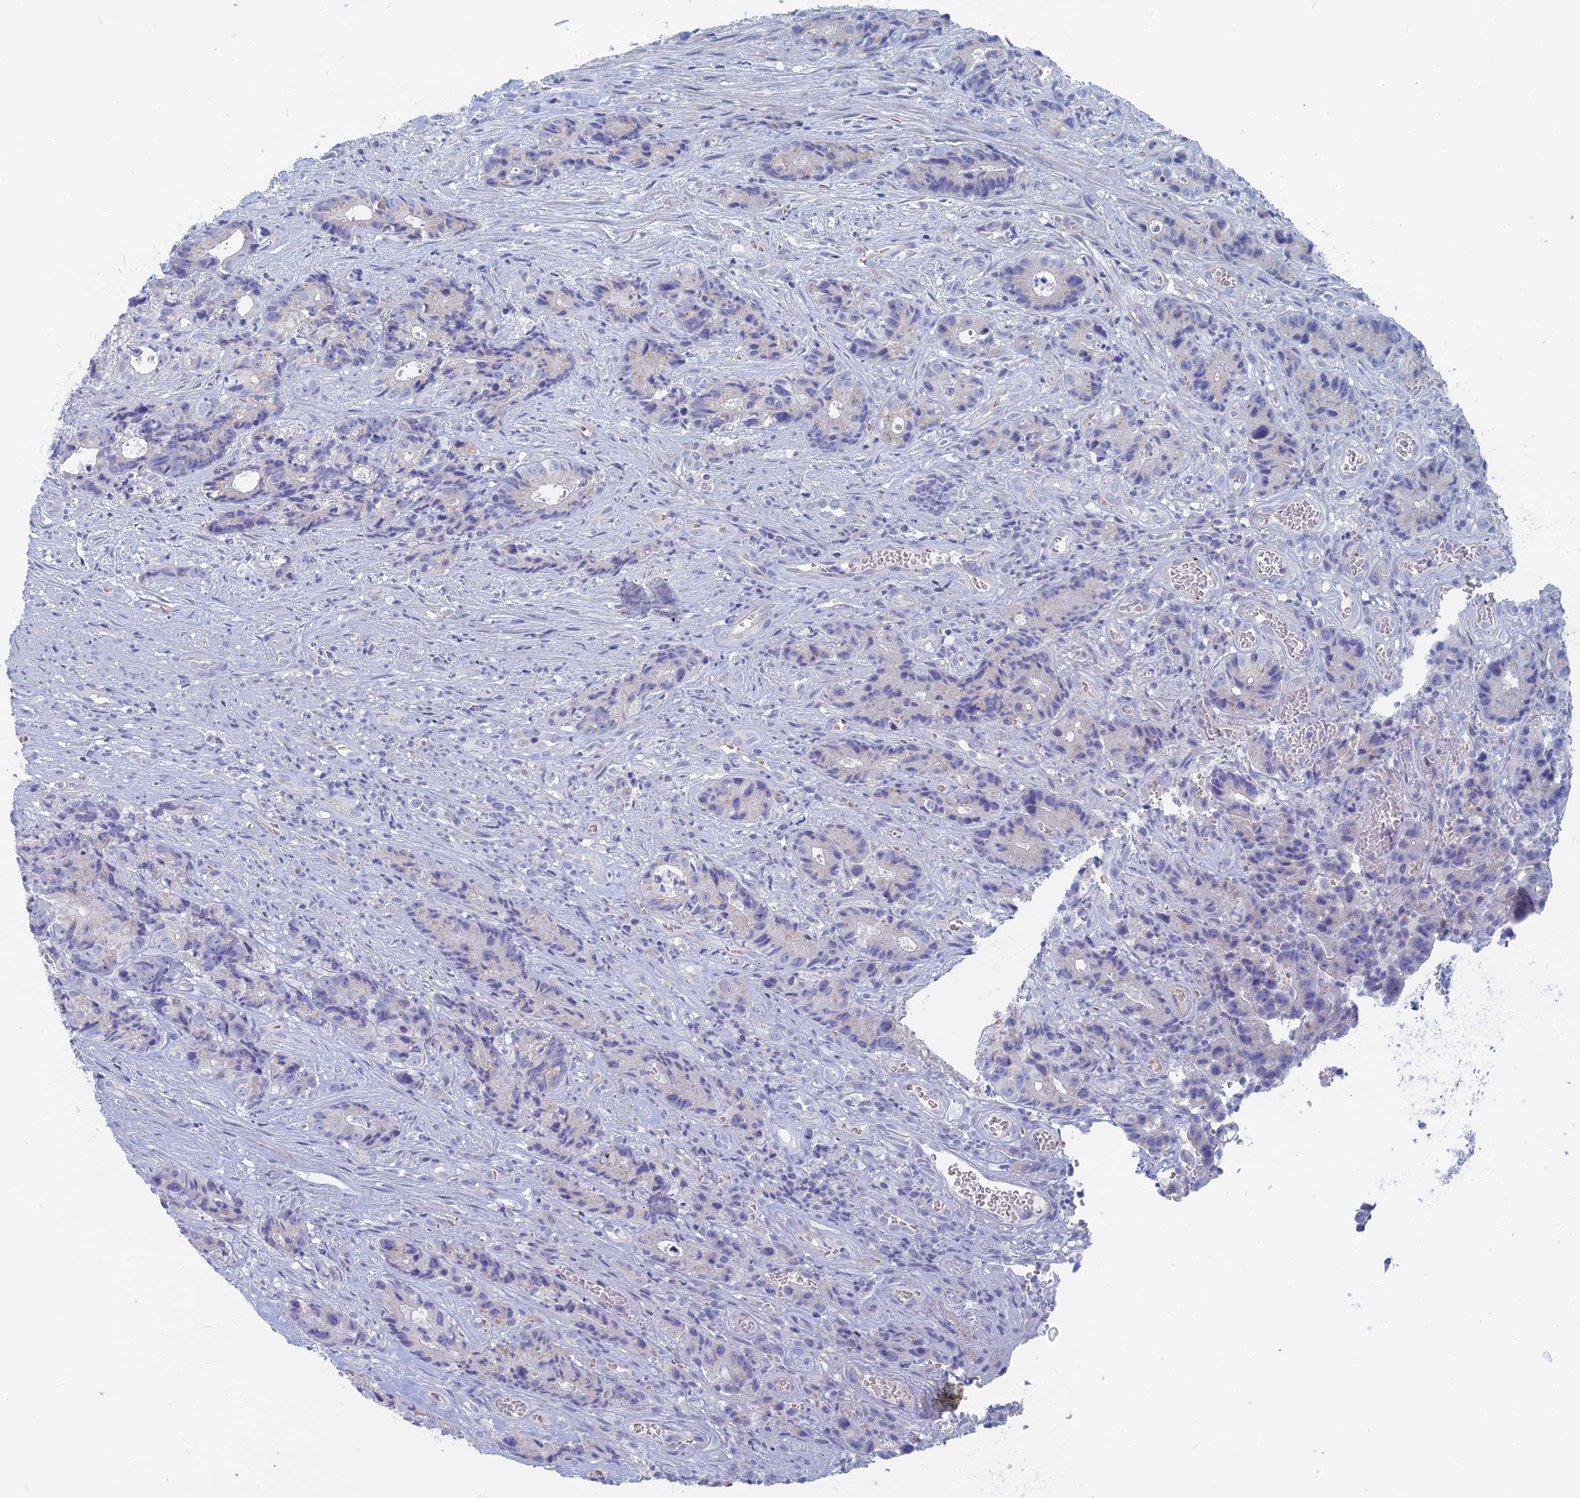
{"staining": {"intensity": "negative", "quantity": "none", "location": "none"}, "tissue": "colorectal cancer", "cell_type": "Tumor cells", "image_type": "cancer", "snomed": [{"axis": "morphology", "description": "Adenocarcinoma, NOS"}, {"axis": "topography", "description": "Colon"}], "caption": "DAB (3,3'-diaminobenzidine) immunohistochemical staining of human colorectal adenocarcinoma displays no significant expression in tumor cells. (DAB immunohistochemistry (IHC) visualized using brightfield microscopy, high magnification).", "gene": "TBC1D30", "patient": {"sex": "female", "age": 57}}